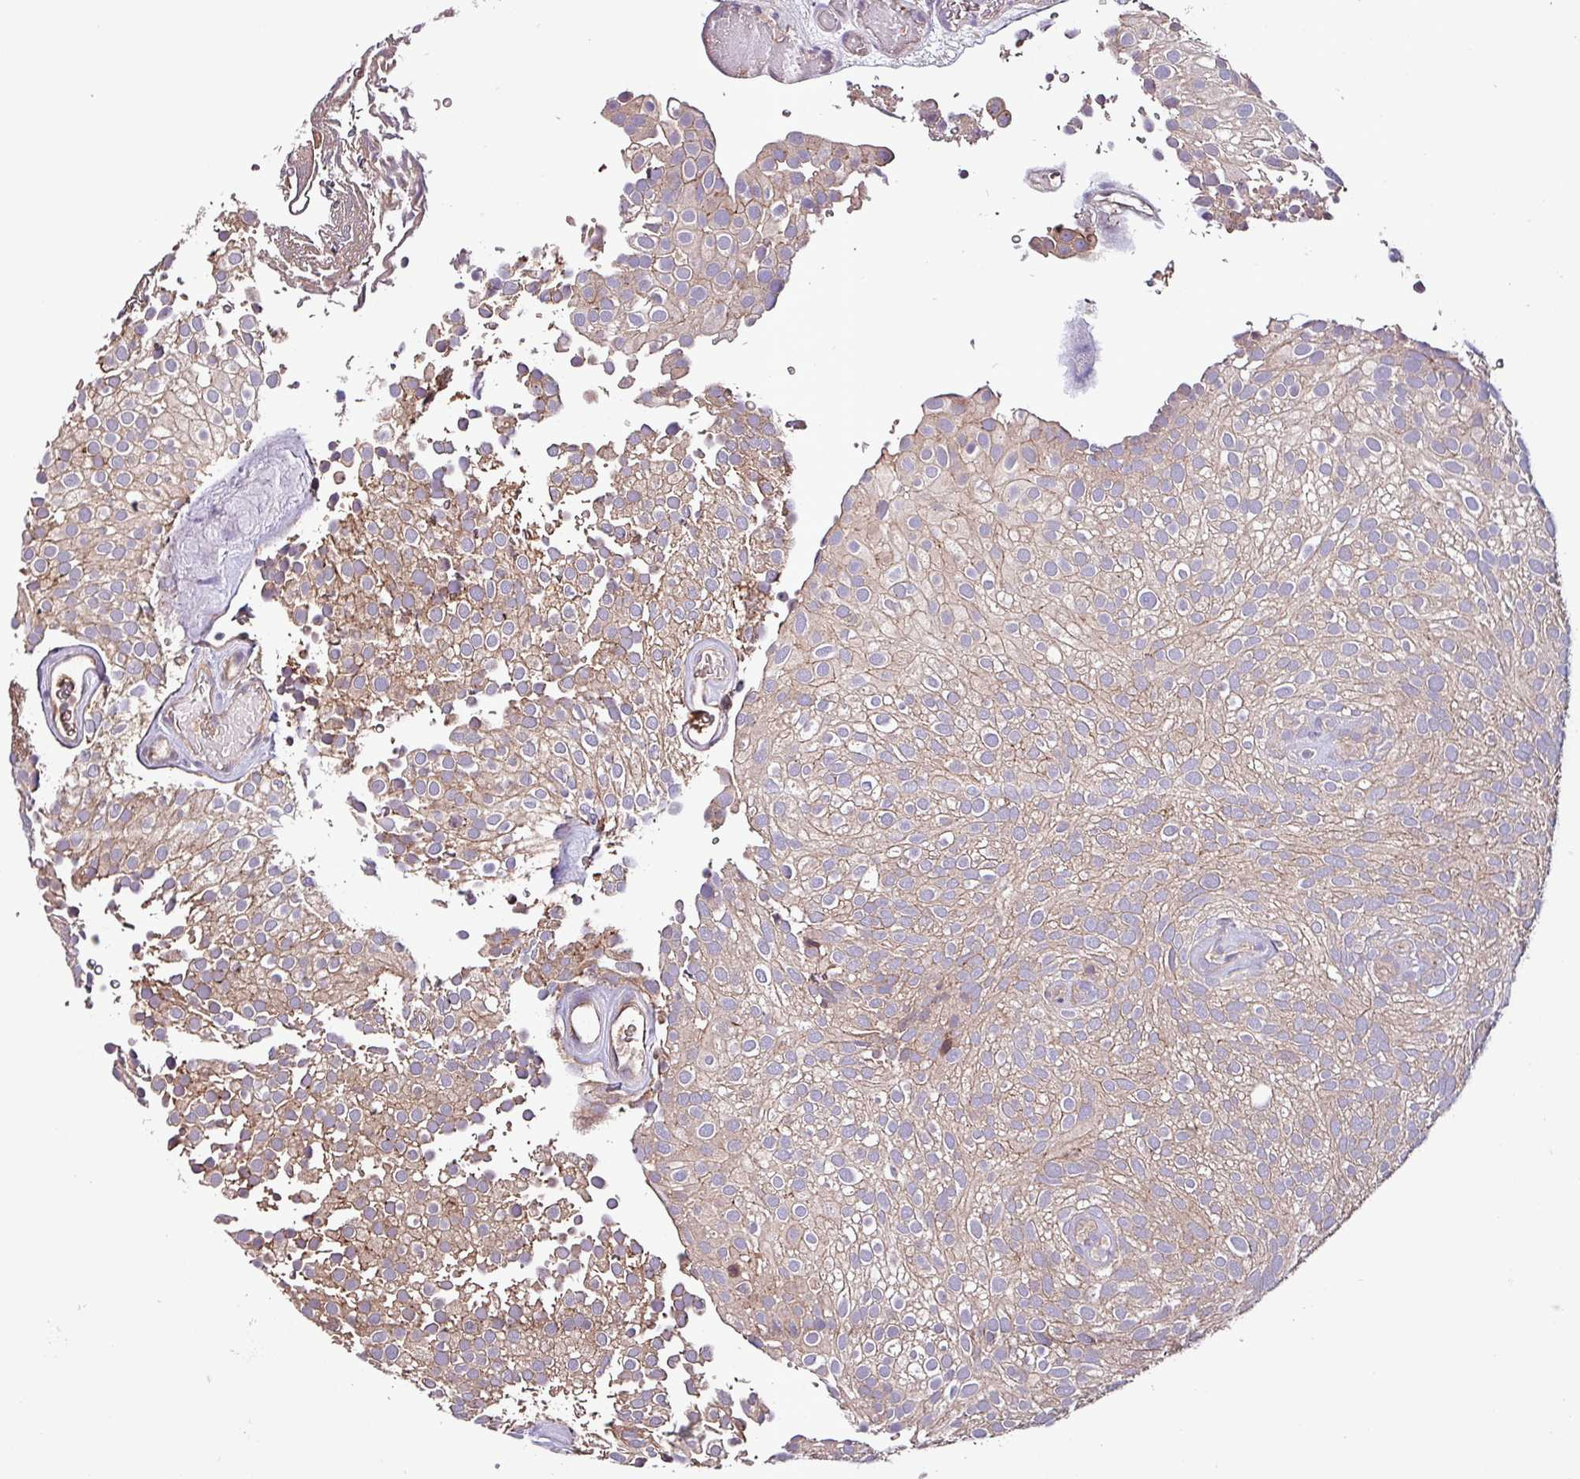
{"staining": {"intensity": "weak", "quantity": "<25%", "location": "cytoplasmic/membranous"}, "tissue": "urothelial cancer", "cell_type": "Tumor cells", "image_type": "cancer", "snomed": [{"axis": "morphology", "description": "Urothelial carcinoma, Low grade"}, {"axis": "topography", "description": "Urinary bladder"}], "caption": "This is an IHC histopathology image of human urothelial cancer. There is no positivity in tumor cells.", "gene": "PAFAH1B2", "patient": {"sex": "male", "age": 78}}